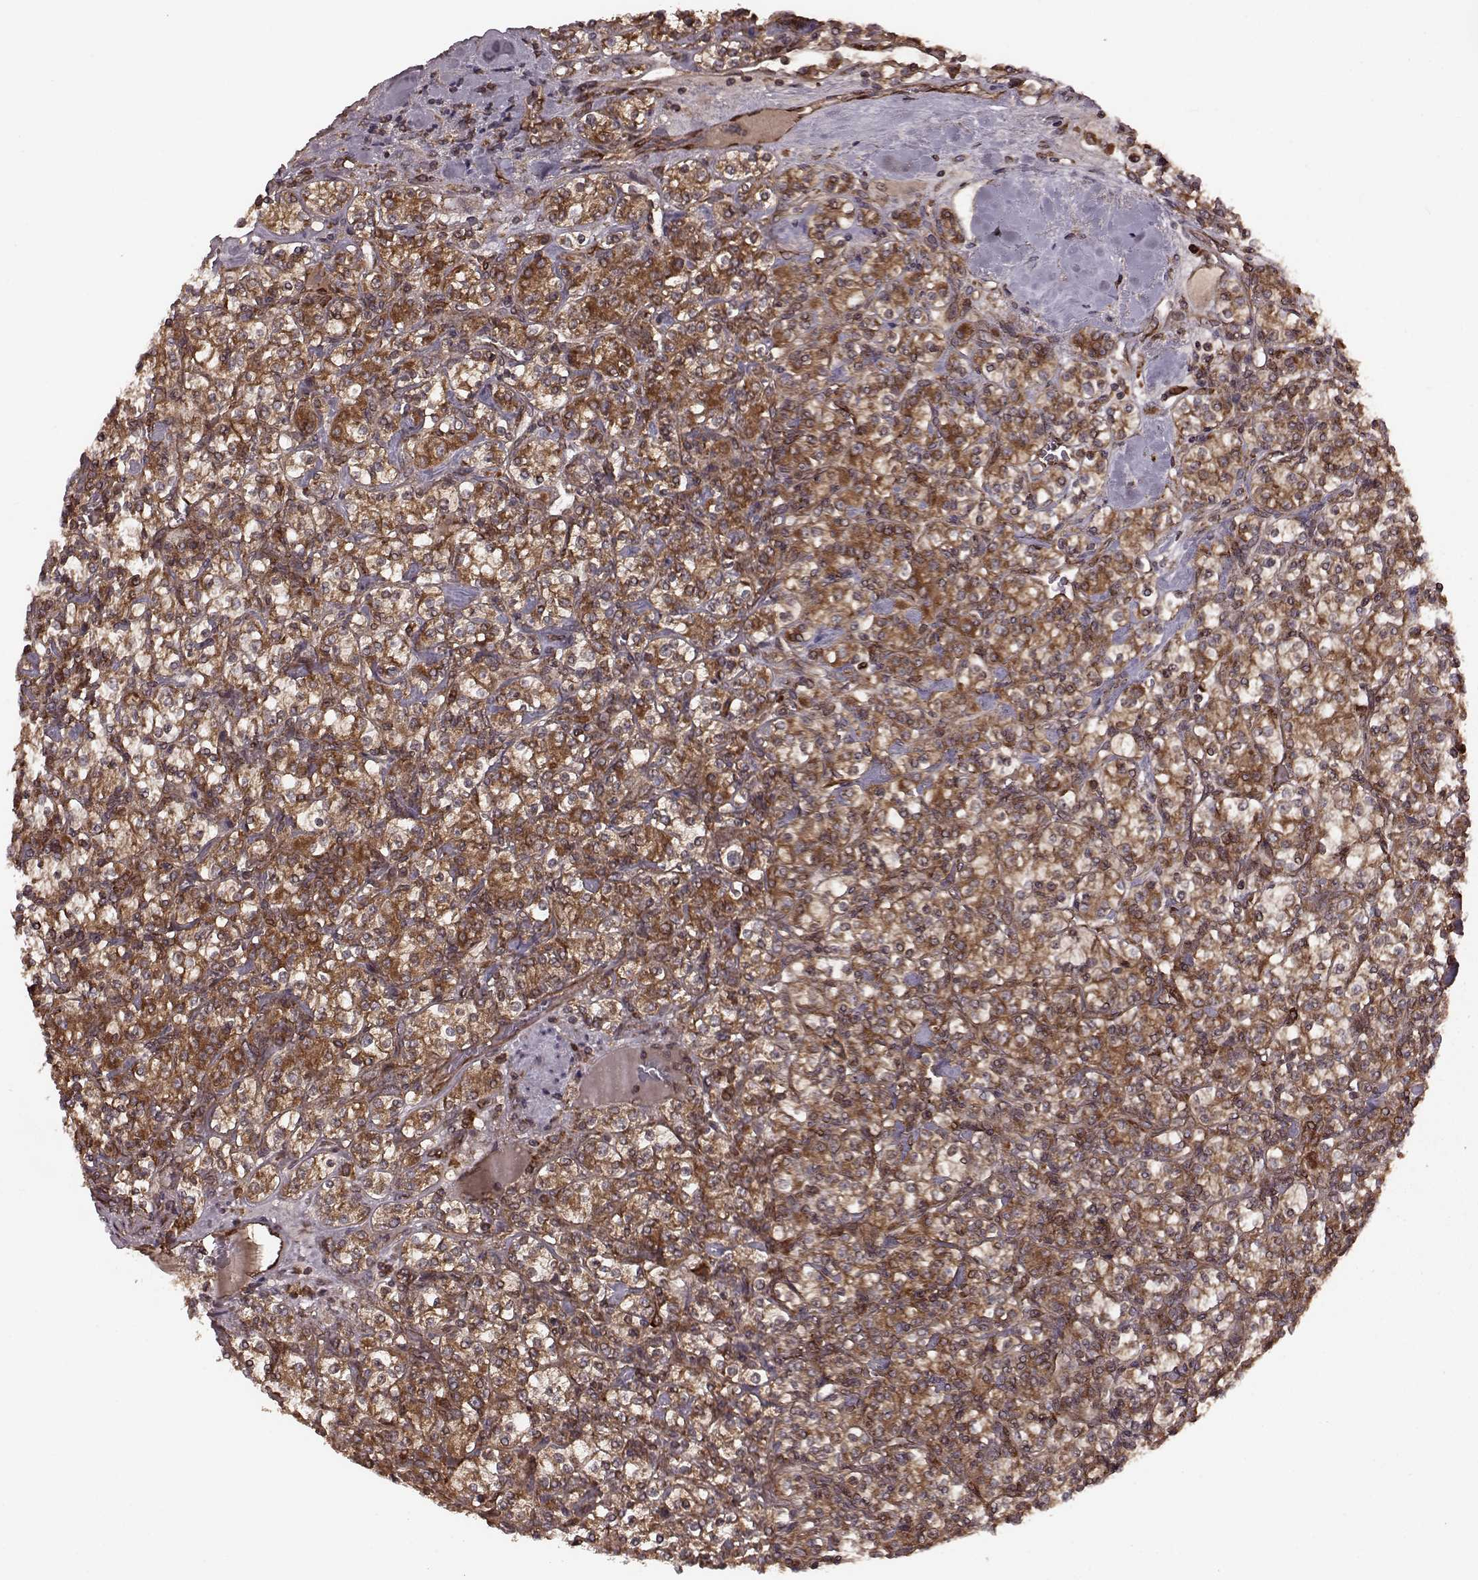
{"staining": {"intensity": "strong", "quantity": ">75%", "location": "cytoplasmic/membranous"}, "tissue": "renal cancer", "cell_type": "Tumor cells", "image_type": "cancer", "snomed": [{"axis": "morphology", "description": "Adenocarcinoma, NOS"}, {"axis": "topography", "description": "Kidney"}], "caption": "Human renal adenocarcinoma stained for a protein (brown) shows strong cytoplasmic/membranous positive expression in approximately >75% of tumor cells.", "gene": "AGPAT1", "patient": {"sex": "male", "age": 77}}